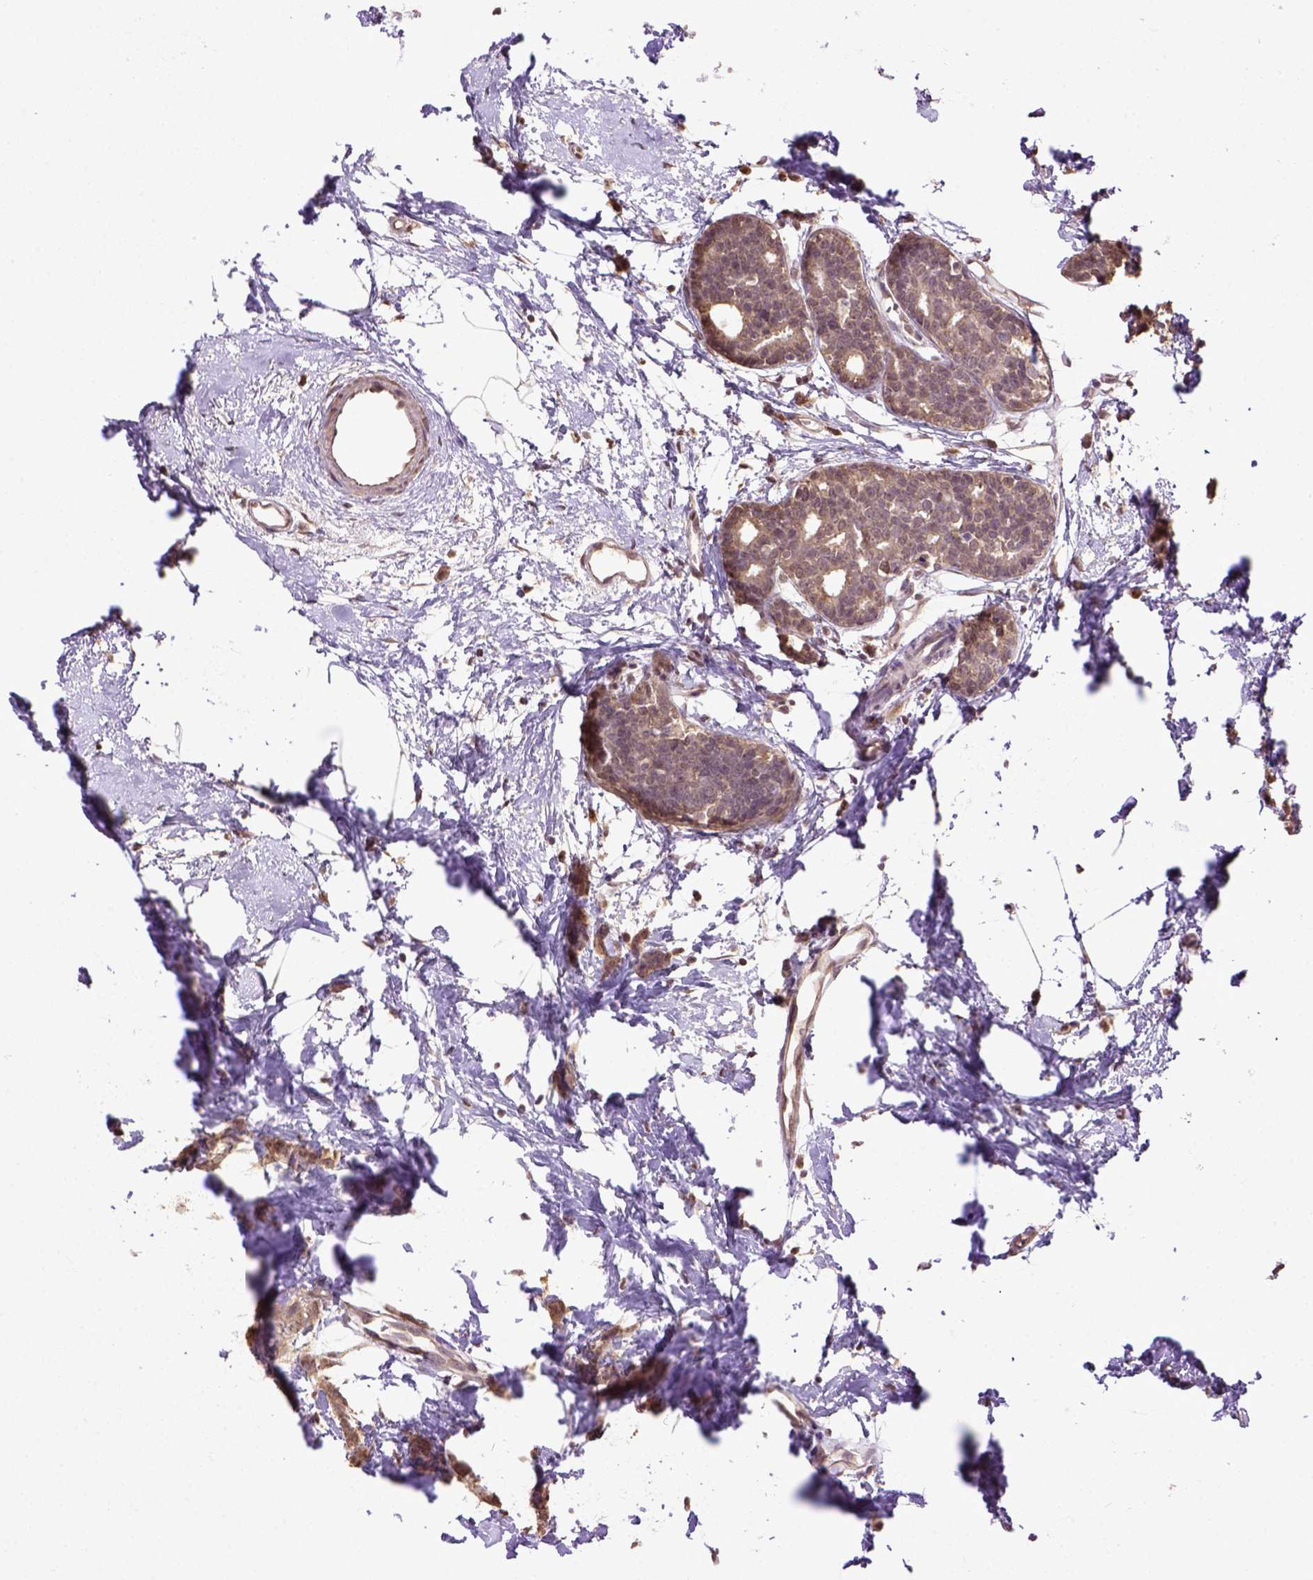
{"staining": {"intensity": "moderate", "quantity": "25%-75%", "location": "cytoplasmic/membranous"}, "tissue": "breast cancer", "cell_type": "Tumor cells", "image_type": "cancer", "snomed": [{"axis": "morphology", "description": "Duct carcinoma"}, {"axis": "topography", "description": "Breast"}], "caption": "High-power microscopy captured an IHC image of breast cancer, revealing moderate cytoplasmic/membranous positivity in approximately 25%-75% of tumor cells. The protein of interest is shown in brown color, while the nuclei are stained blue.", "gene": "WDR17", "patient": {"sex": "female", "age": 40}}